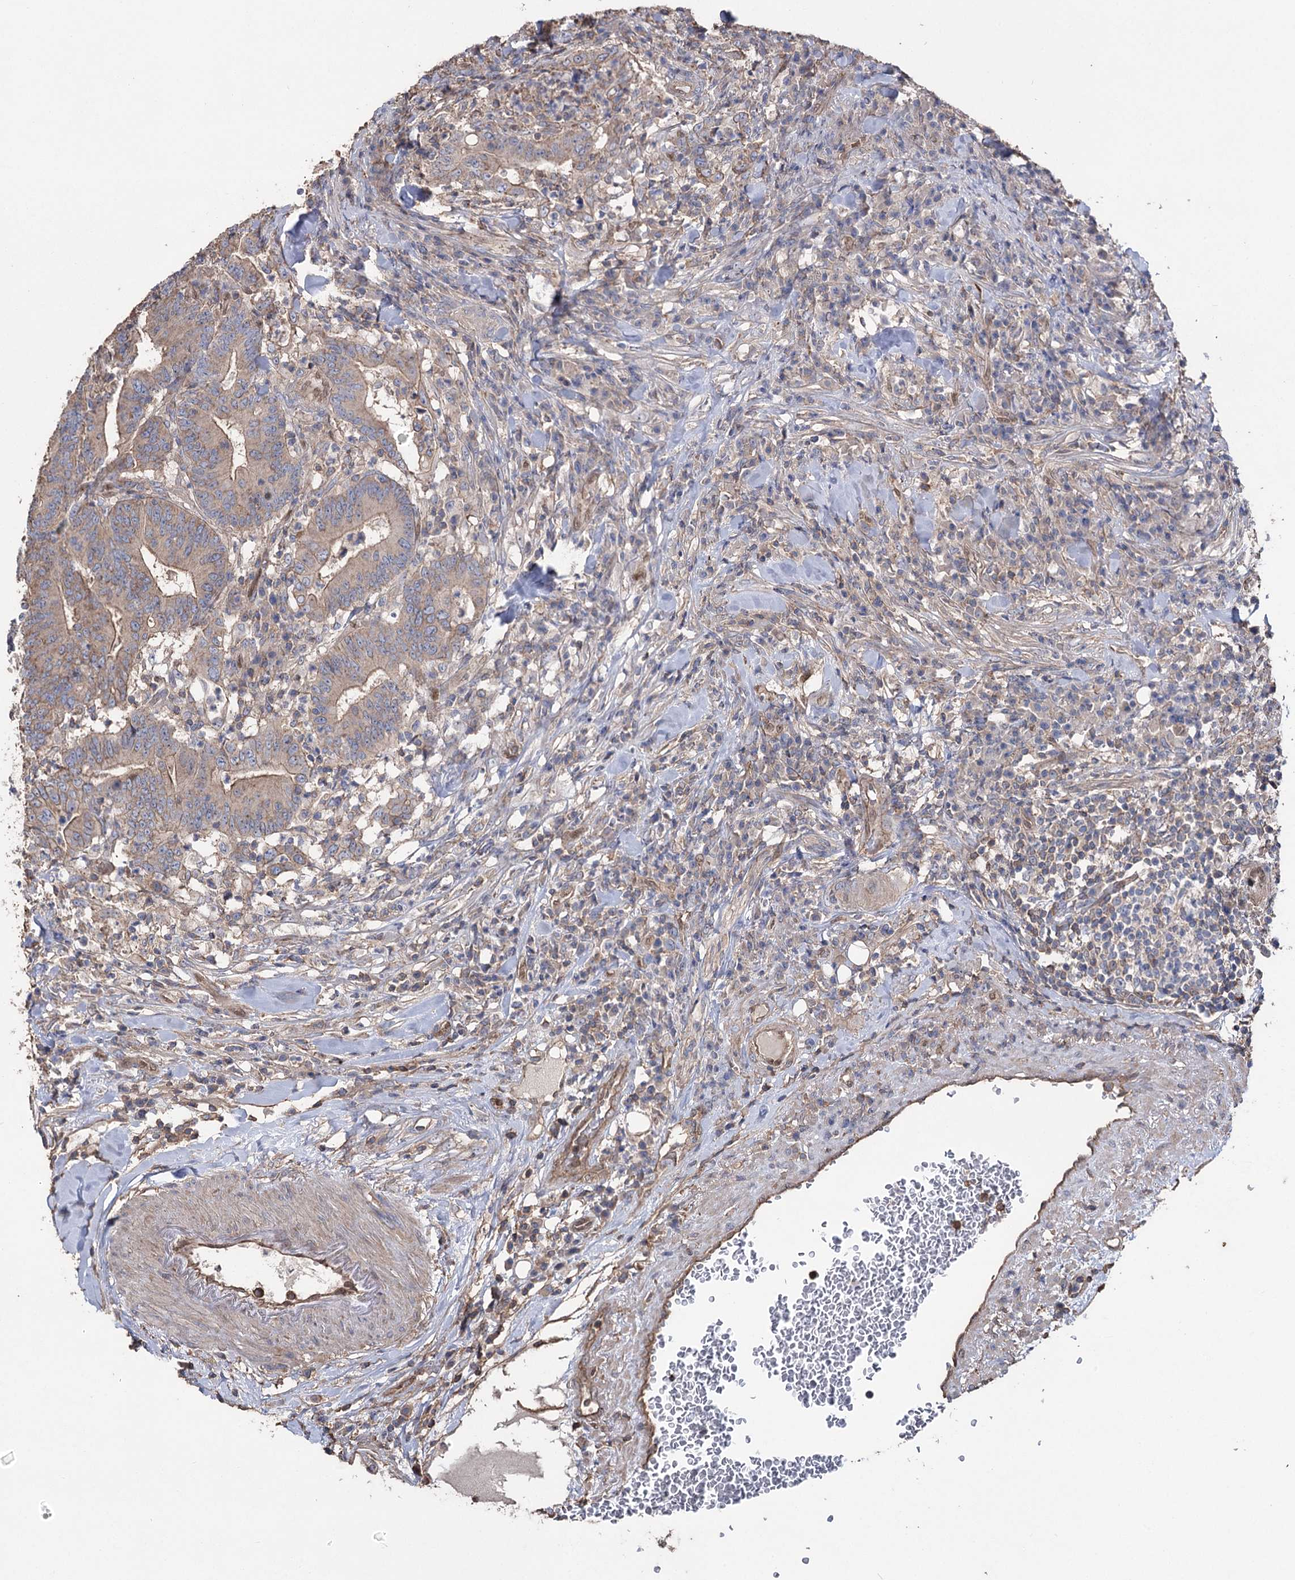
{"staining": {"intensity": "weak", "quantity": ">75%", "location": "cytoplasmic/membranous"}, "tissue": "colorectal cancer", "cell_type": "Tumor cells", "image_type": "cancer", "snomed": [{"axis": "morphology", "description": "Adenocarcinoma, NOS"}, {"axis": "topography", "description": "Colon"}], "caption": "Immunohistochemistry image of neoplastic tissue: human colorectal adenocarcinoma stained using IHC reveals low levels of weak protein expression localized specifically in the cytoplasmic/membranous of tumor cells, appearing as a cytoplasmic/membranous brown color.", "gene": "FAM13B", "patient": {"sex": "female", "age": 66}}